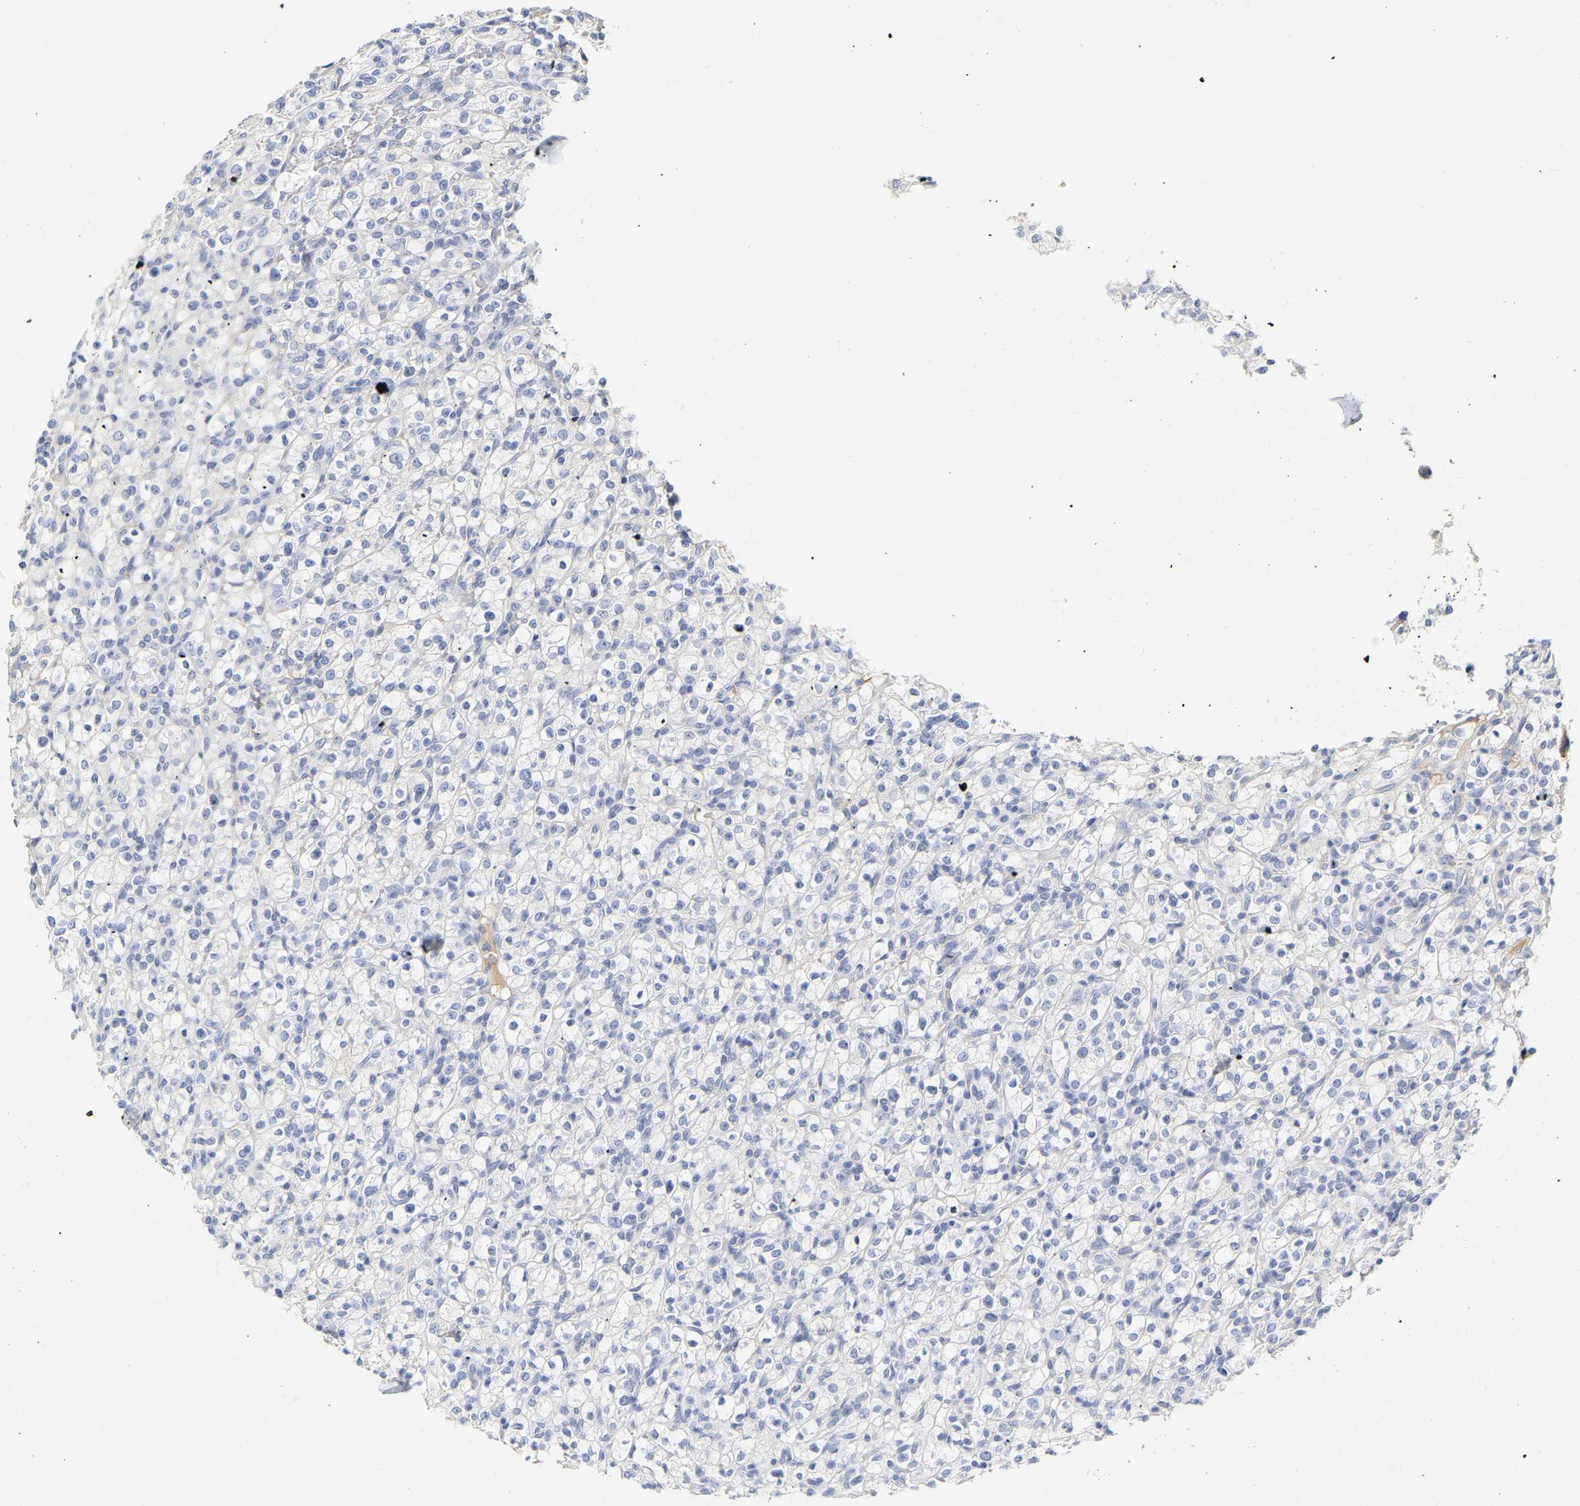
{"staining": {"intensity": "negative", "quantity": "none", "location": "none"}, "tissue": "renal cancer", "cell_type": "Tumor cells", "image_type": "cancer", "snomed": [{"axis": "morphology", "description": "Normal tissue, NOS"}, {"axis": "morphology", "description": "Adenocarcinoma, NOS"}, {"axis": "topography", "description": "Kidney"}], "caption": "Protein analysis of renal cancer (adenocarcinoma) displays no significant positivity in tumor cells.", "gene": "GNAS", "patient": {"sex": "female", "age": 72}}